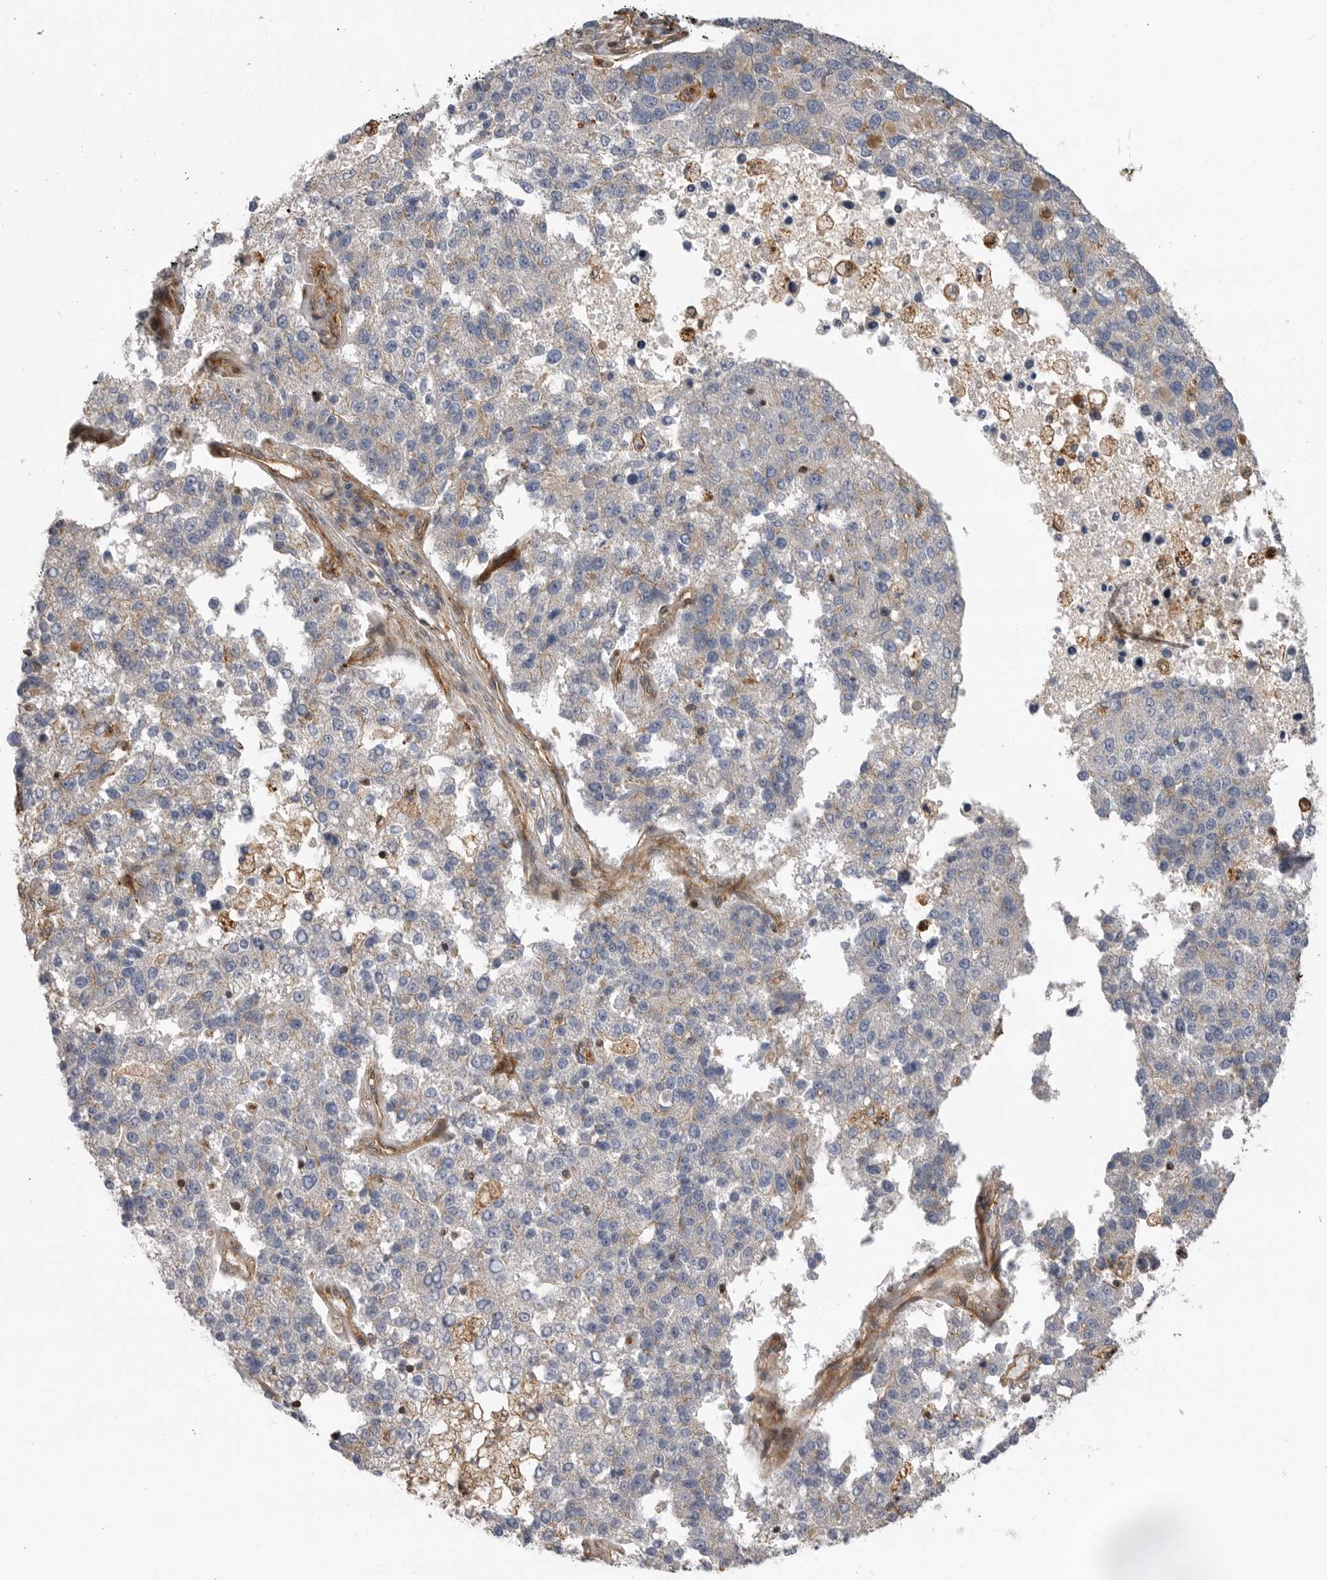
{"staining": {"intensity": "negative", "quantity": "none", "location": "none"}, "tissue": "pancreatic cancer", "cell_type": "Tumor cells", "image_type": "cancer", "snomed": [{"axis": "morphology", "description": "Adenocarcinoma, NOS"}, {"axis": "topography", "description": "Pancreas"}], "caption": "DAB immunohistochemical staining of human pancreatic cancer (adenocarcinoma) displays no significant expression in tumor cells.", "gene": "TRIM56", "patient": {"sex": "female", "age": 61}}